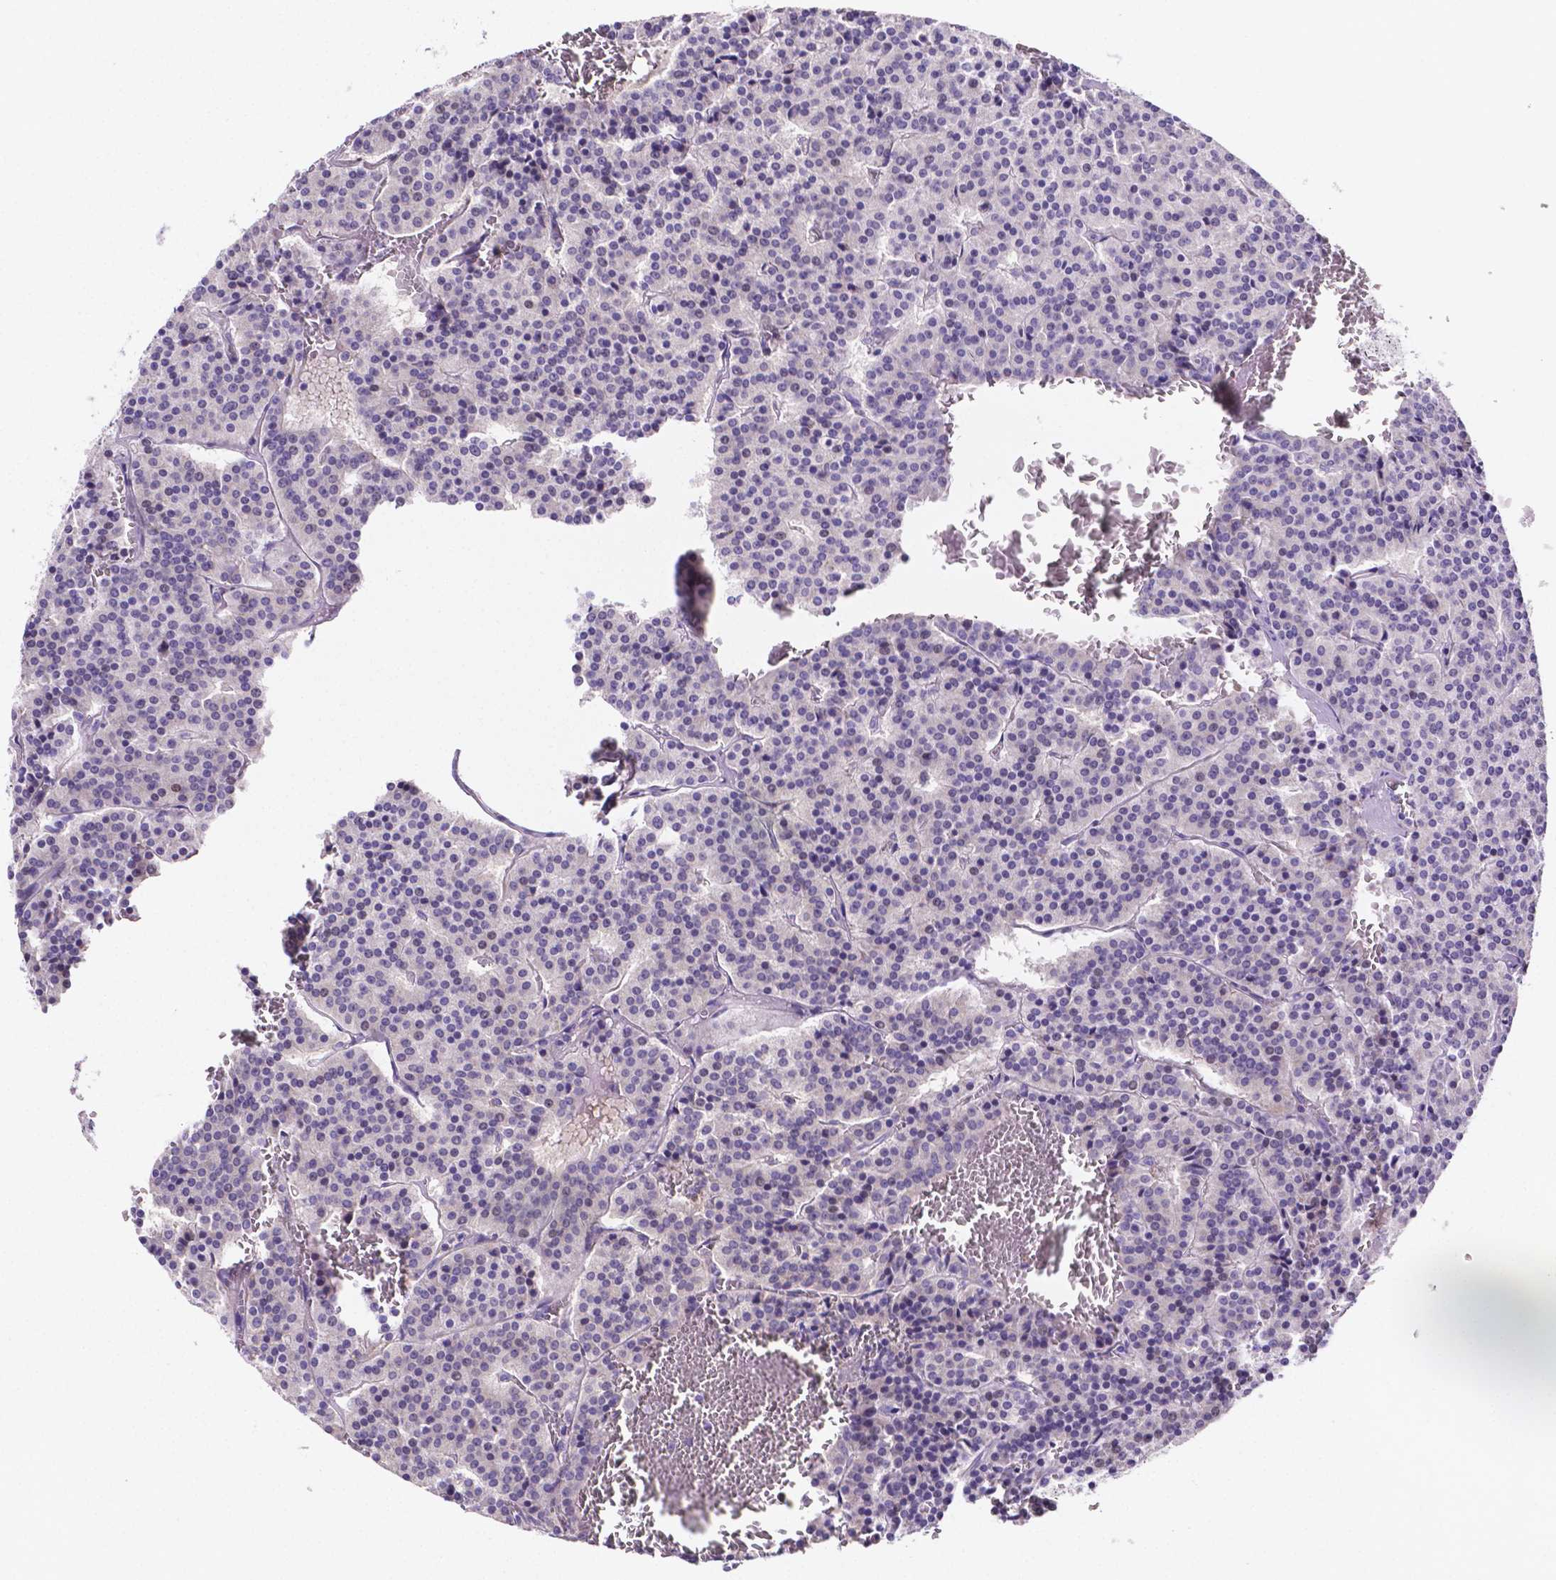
{"staining": {"intensity": "moderate", "quantity": "<25%", "location": "cytoplasmic/membranous"}, "tissue": "carcinoid", "cell_type": "Tumor cells", "image_type": "cancer", "snomed": [{"axis": "morphology", "description": "Carcinoid, malignant, NOS"}, {"axis": "topography", "description": "Lung"}], "caption": "Immunohistochemical staining of human carcinoid (malignant) demonstrates moderate cytoplasmic/membranous protein staining in approximately <25% of tumor cells. (DAB IHC with brightfield microscopy, high magnification).", "gene": "NRGN", "patient": {"sex": "male", "age": 70}}